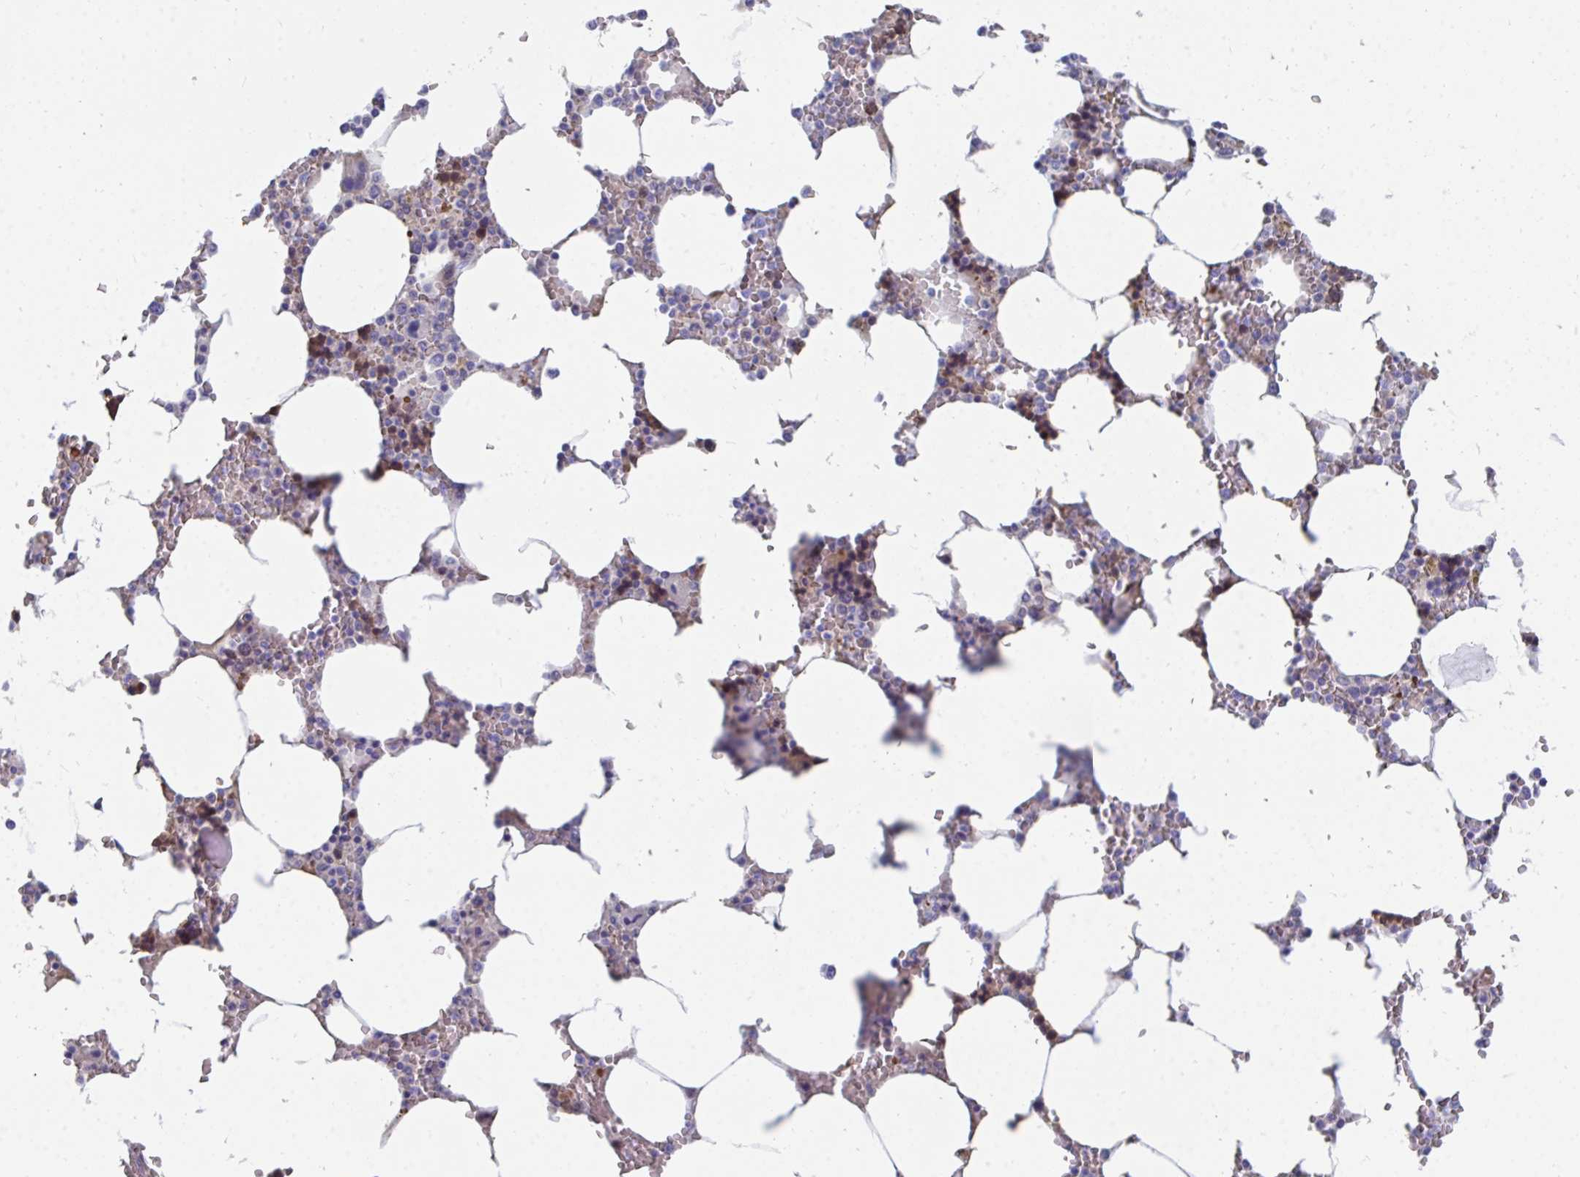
{"staining": {"intensity": "moderate", "quantity": "<25%", "location": "cytoplasmic/membranous"}, "tissue": "bone marrow", "cell_type": "Hematopoietic cells", "image_type": "normal", "snomed": [{"axis": "morphology", "description": "Normal tissue, NOS"}, {"axis": "topography", "description": "Bone marrow"}], "caption": "DAB immunohistochemical staining of unremarkable bone marrow shows moderate cytoplasmic/membranous protein staining in about <25% of hematopoietic cells.", "gene": "MROH2B", "patient": {"sex": "male", "age": 64}}